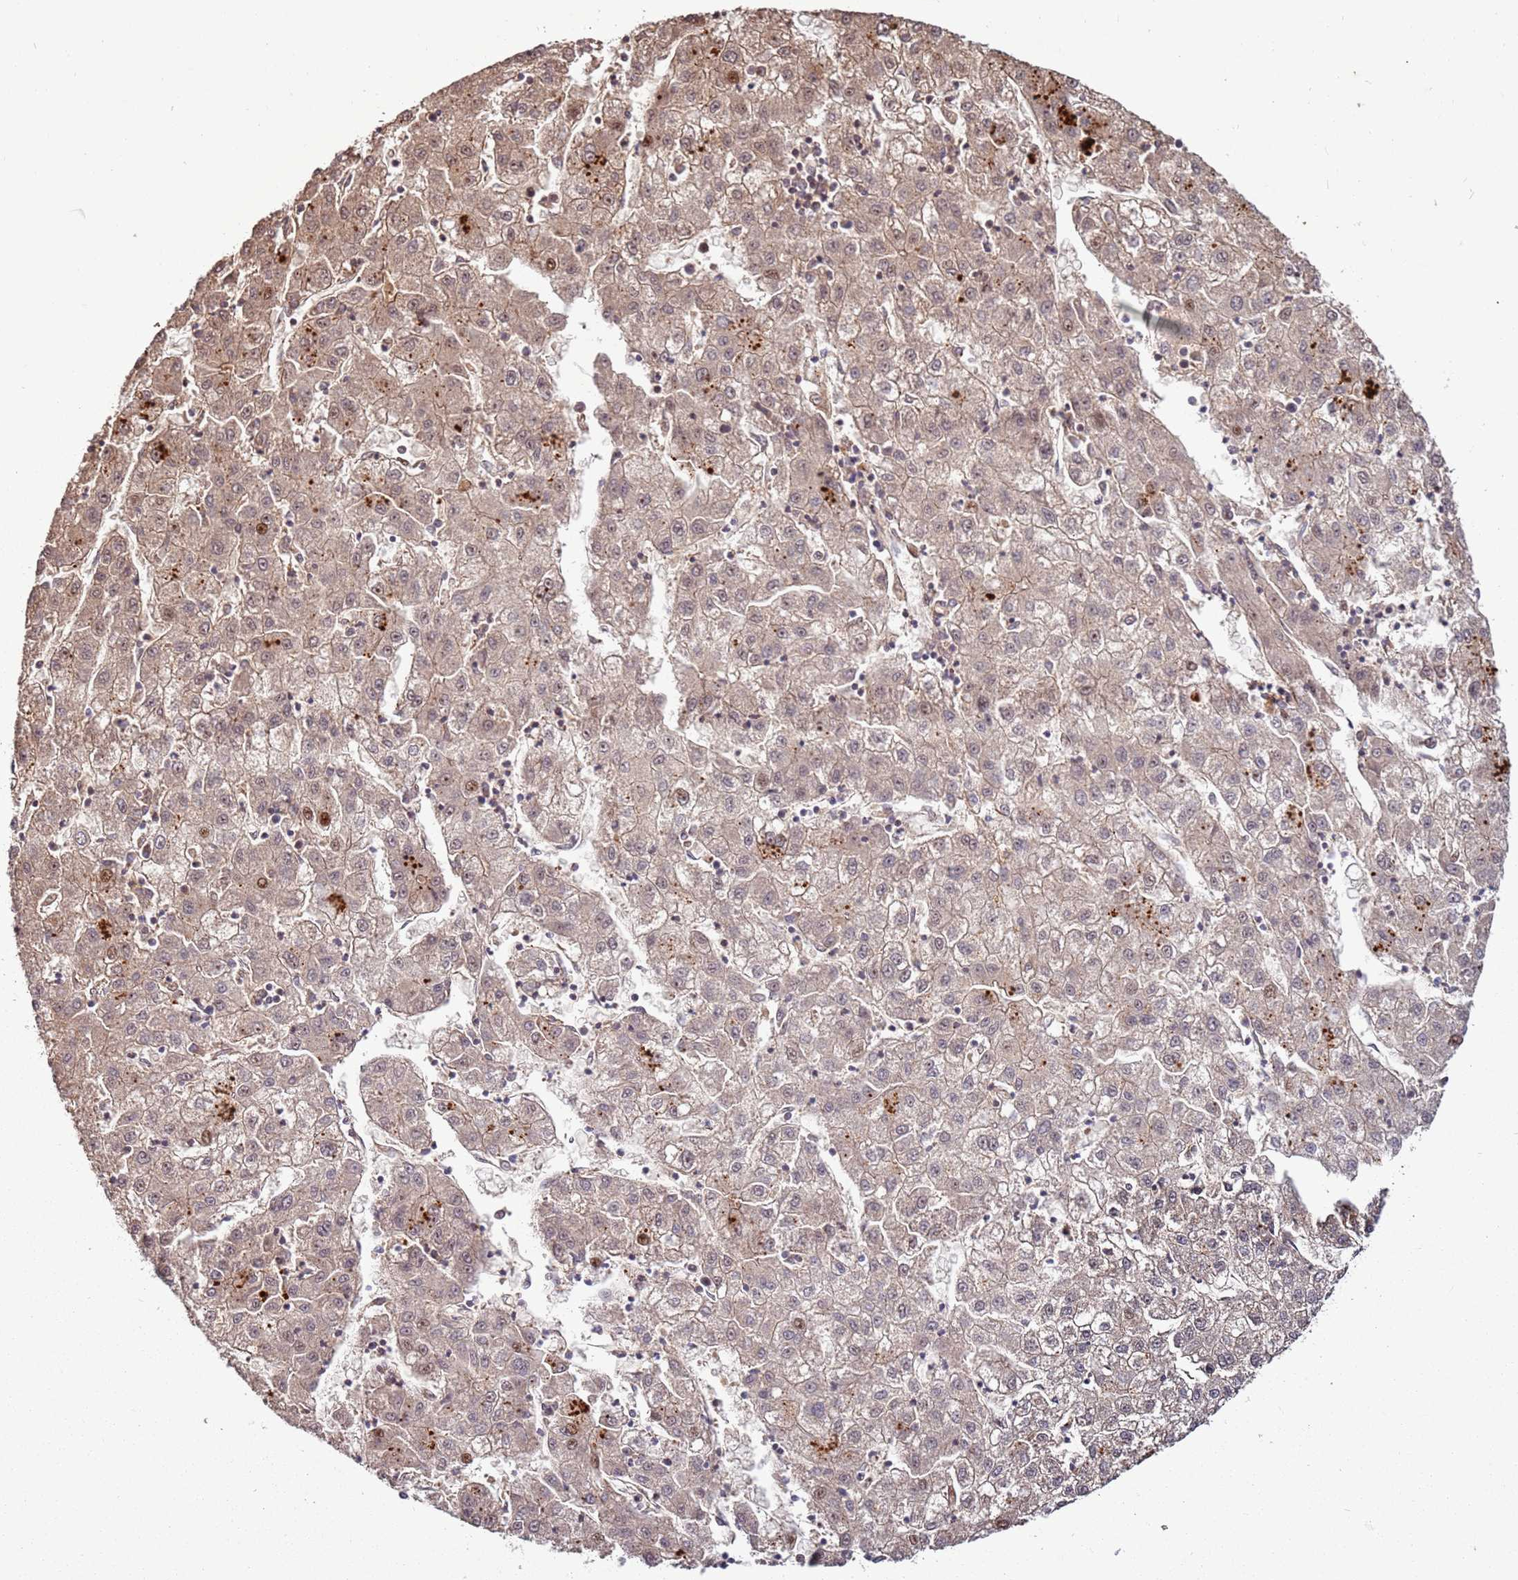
{"staining": {"intensity": "moderate", "quantity": "<25%", "location": "cytoplasmic/membranous,nuclear"}, "tissue": "liver cancer", "cell_type": "Tumor cells", "image_type": "cancer", "snomed": [{"axis": "morphology", "description": "Carcinoma, Hepatocellular, NOS"}, {"axis": "topography", "description": "Liver"}], "caption": "Liver cancer (hepatocellular carcinoma) tissue displays moderate cytoplasmic/membranous and nuclear positivity in about <25% of tumor cells, visualized by immunohistochemistry. (DAB IHC, brown staining for protein, blue staining for nuclei).", "gene": "RHBDL1", "patient": {"sex": "male", "age": 72}}